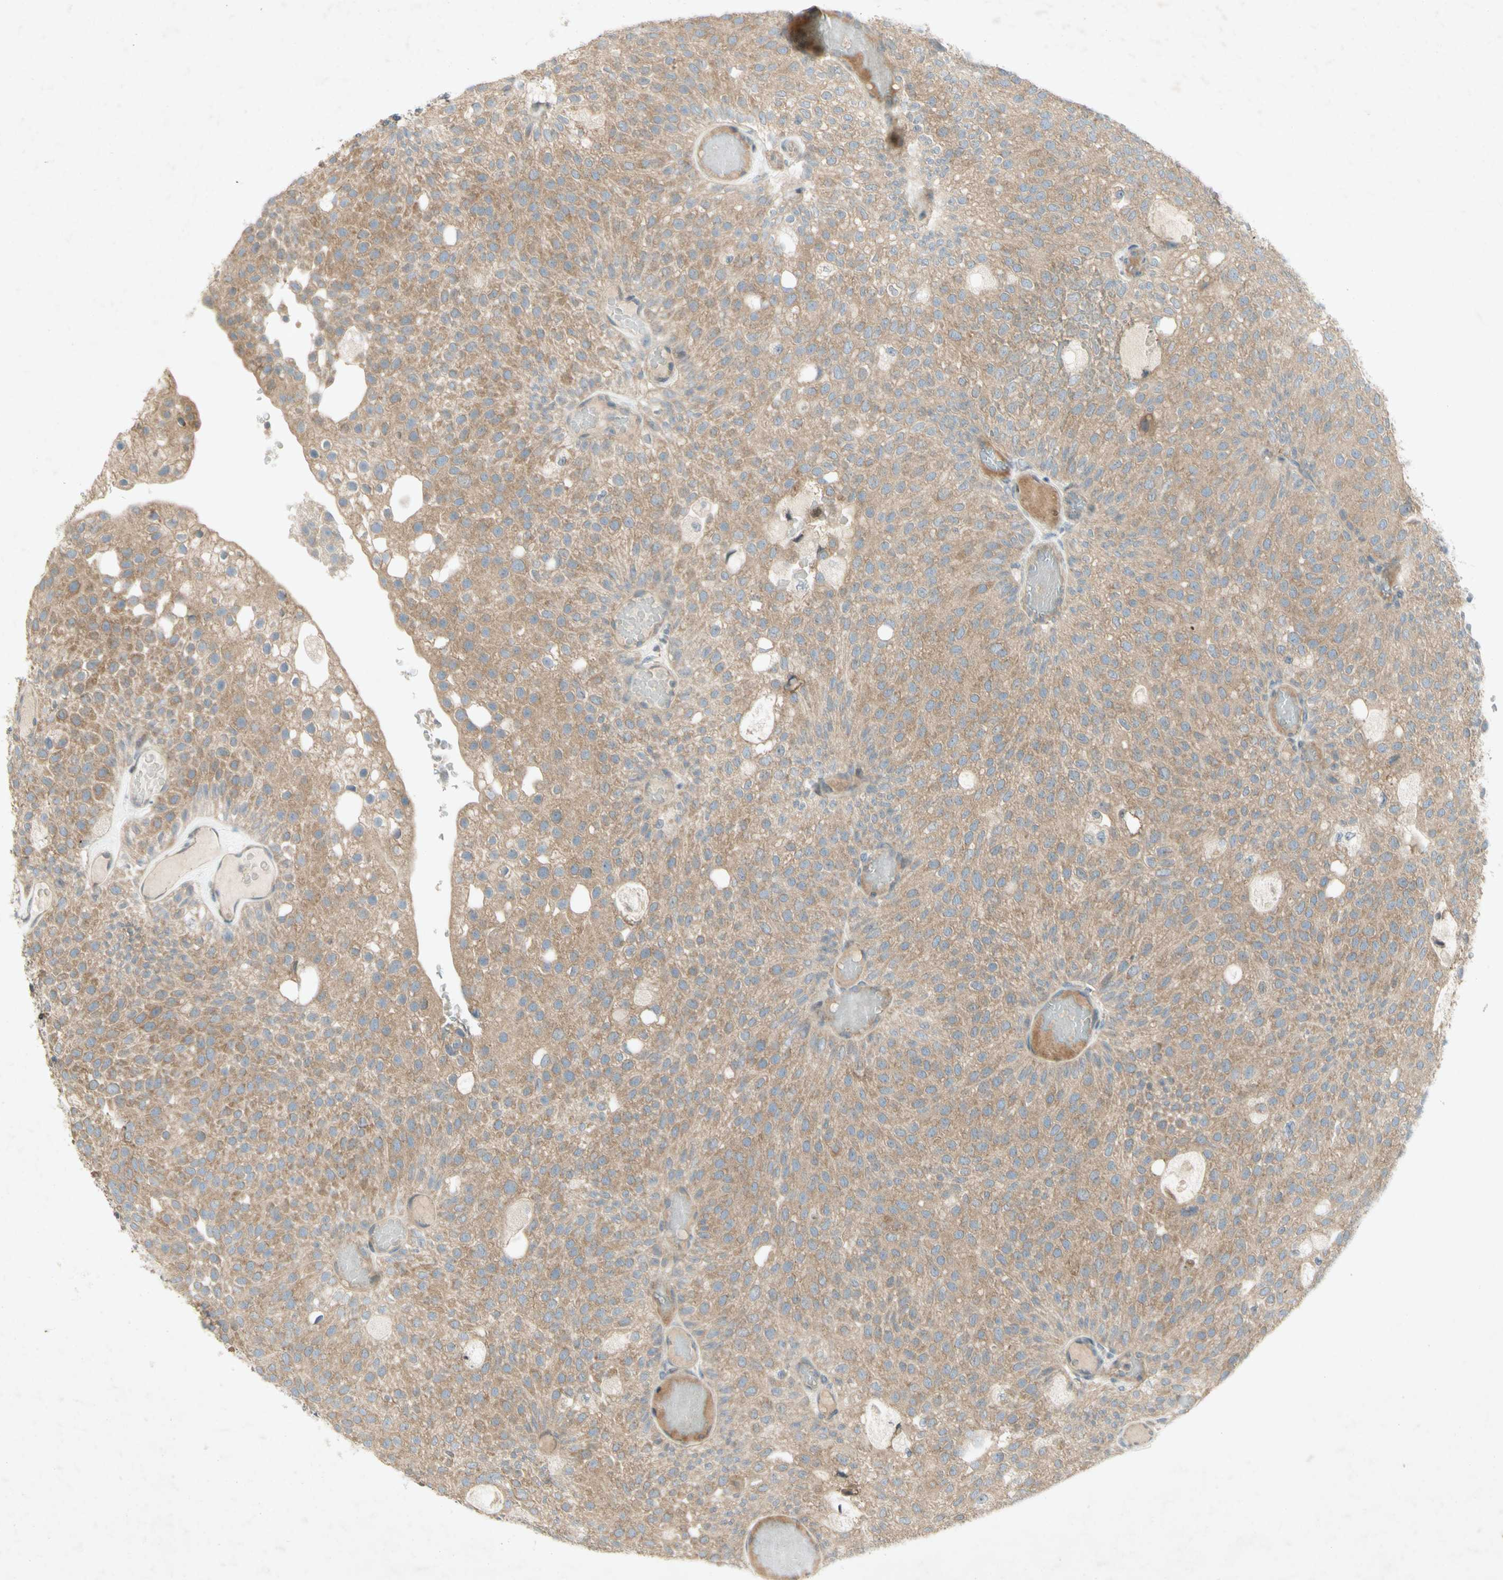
{"staining": {"intensity": "moderate", "quantity": "25%-75%", "location": "cytoplasmic/membranous"}, "tissue": "urothelial cancer", "cell_type": "Tumor cells", "image_type": "cancer", "snomed": [{"axis": "morphology", "description": "Urothelial carcinoma, Low grade"}, {"axis": "topography", "description": "Urinary bladder"}], "caption": "Immunohistochemistry (IHC) (DAB (3,3'-diaminobenzidine)) staining of human urothelial carcinoma (low-grade) exhibits moderate cytoplasmic/membranous protein staining in approximately 25%-75% of tumor cells.", "gene": "ETF1", "patient": {"sex": "male", "age": 78}}